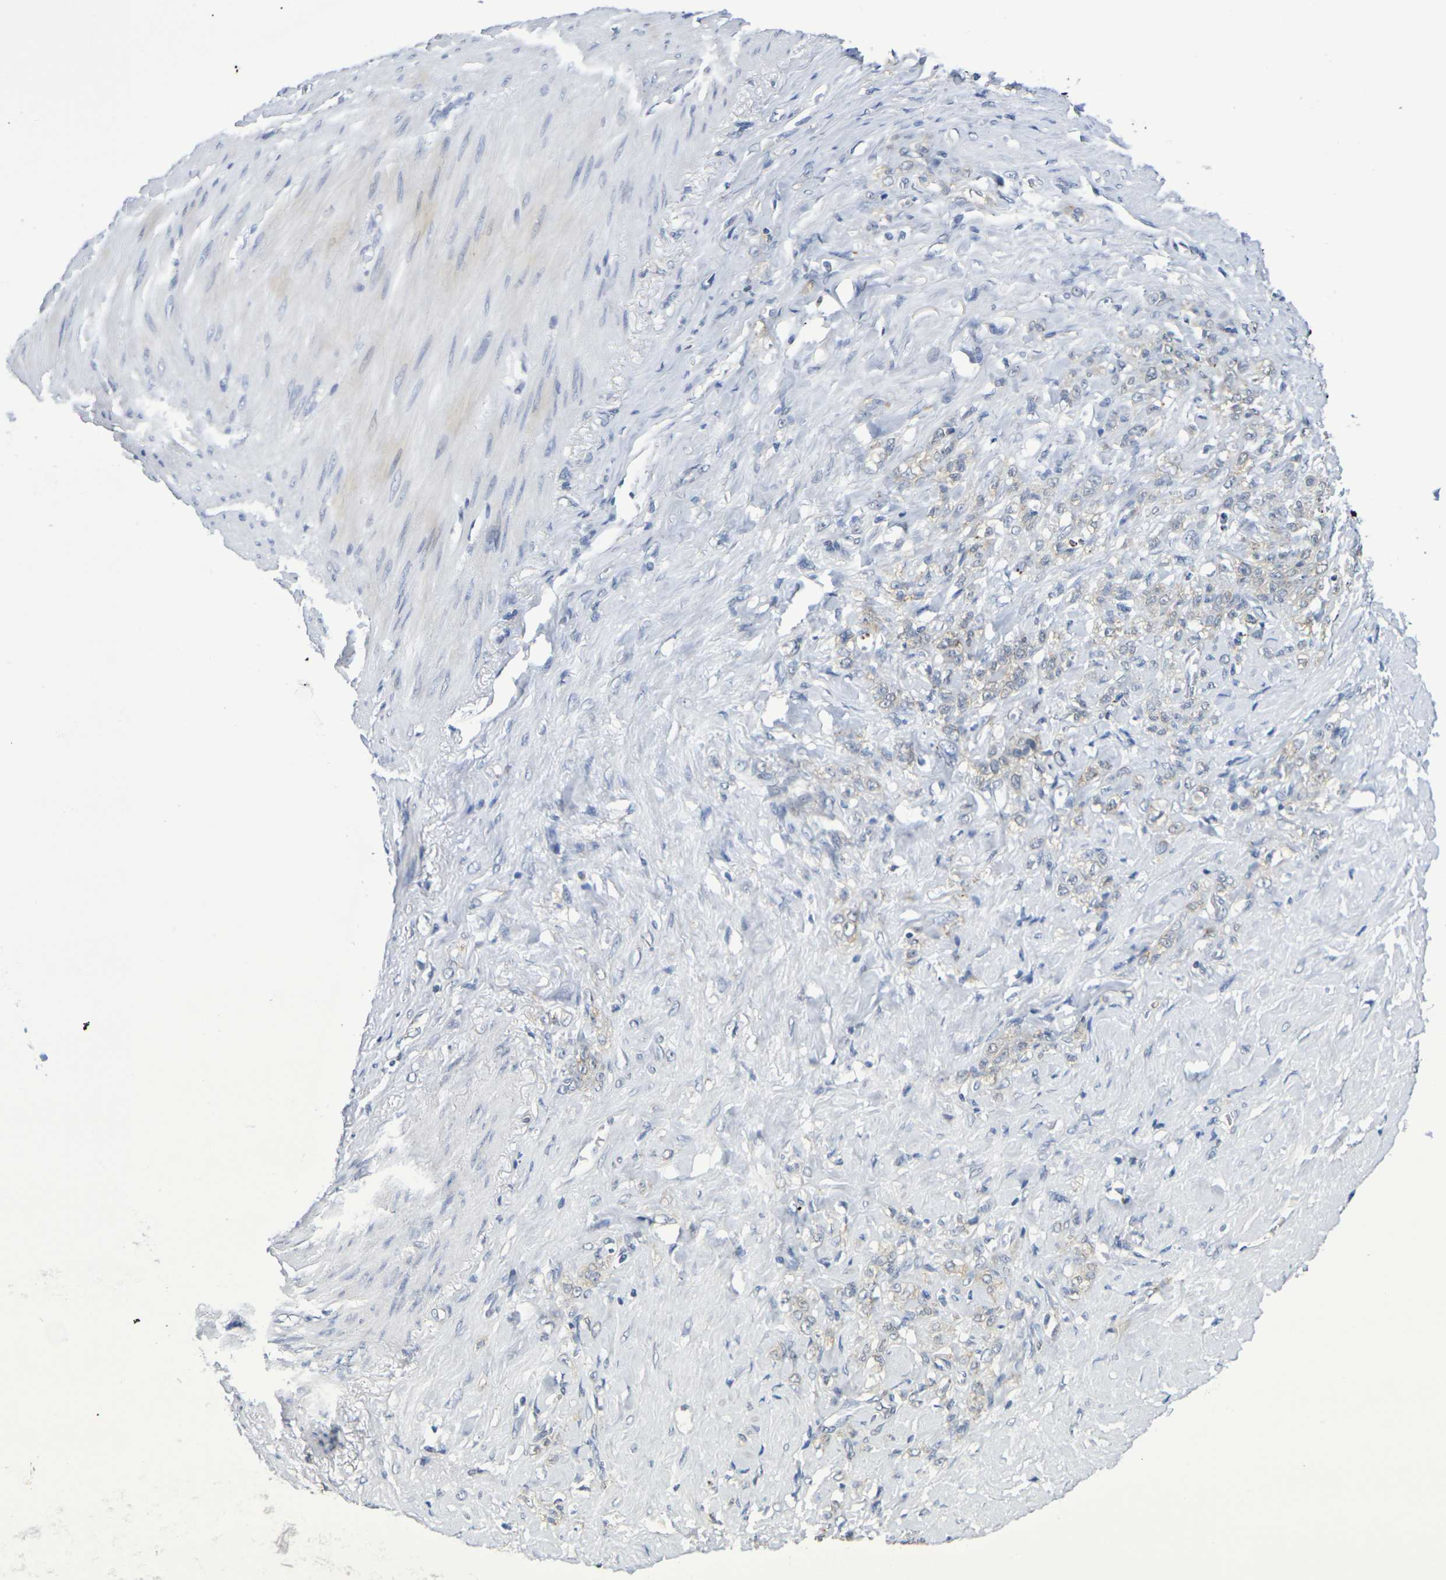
{"staining": {"intensity": "weak", "quantity": "25%-75%", "location": "cytoplasmic/membranous"}, "tissue": "stomach cancer", "cell_type": "Tumor cells", "image_type": "cancer", "snomed": [{"axis": "morphology", "description": "Adenocarcinoma, NOS"}, {"axis": "topography", "description": "Stomach"}], "caption": "This photomicrograph displays immunohistochemistry (IHC) staining of human stomach cancer, with low weak cytoplasmic/membranous expression in approximately 25%-75% of tumor cells.", "gene": "CHRNB1", "patient": {"sex": "male", "age": 82}}